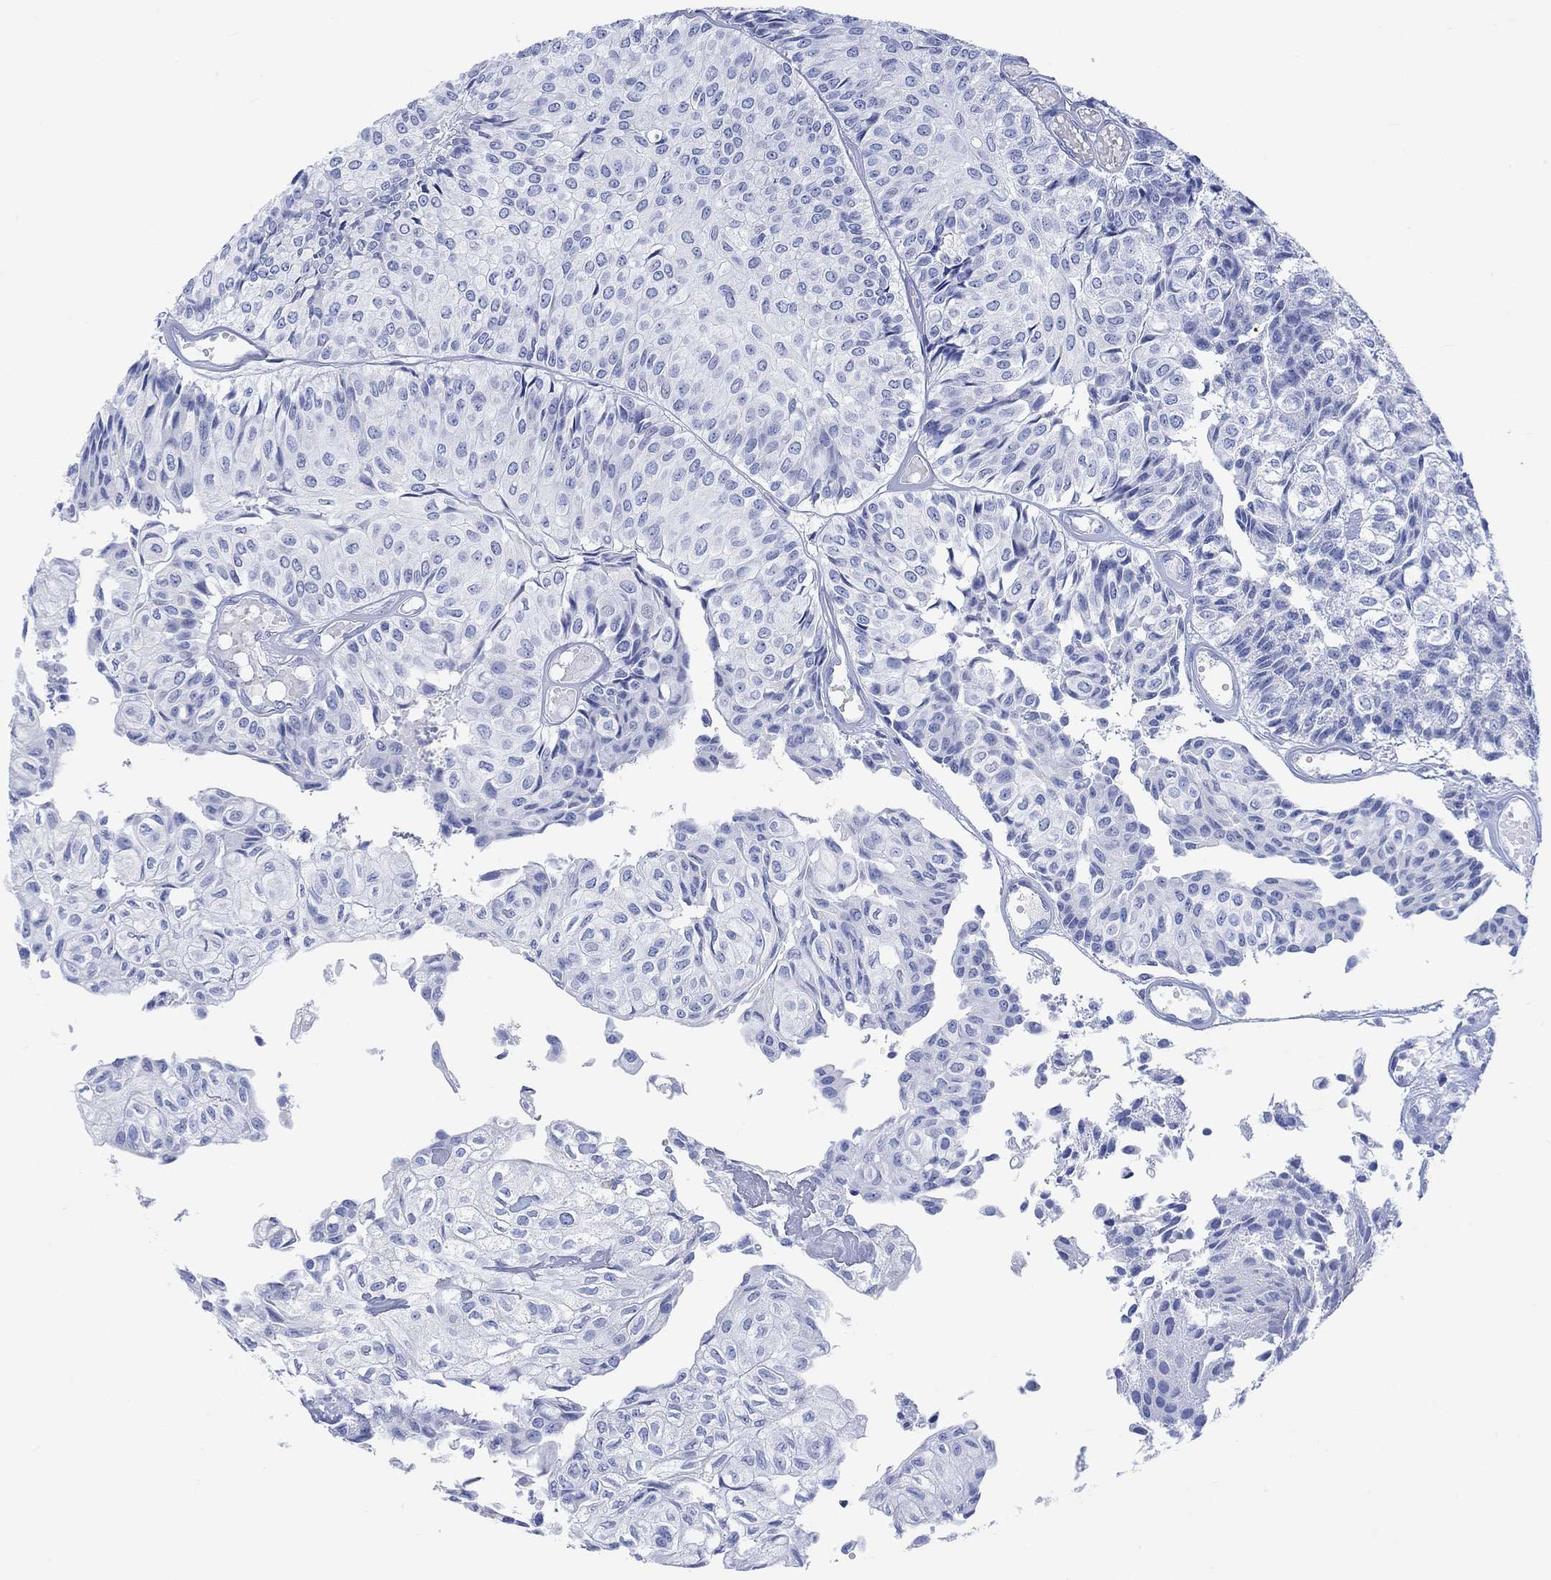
{"staining": {"intensity": "negative", "quantity": "none", "location": "none"}, "tissue": "urothelial cancer", "cell_type": "Tumor cells", "image_type": "cancer", "snomed": [{"axis": "morphology", "description": "Urothelial carcinoma, Low grade"}, {"axis": "topography", "description": "Urinary bladder"}], "caption": "Immunohistochemistry photomicrograph of neoplastic tissue: low-grade urothelial carcinoma stained with DAB (3,3'-diaminobenzidine) reveals no significant protein positivity in tumor cells.", "gene": "CALCA", "patient": {"sex": "male", "age": 89}}